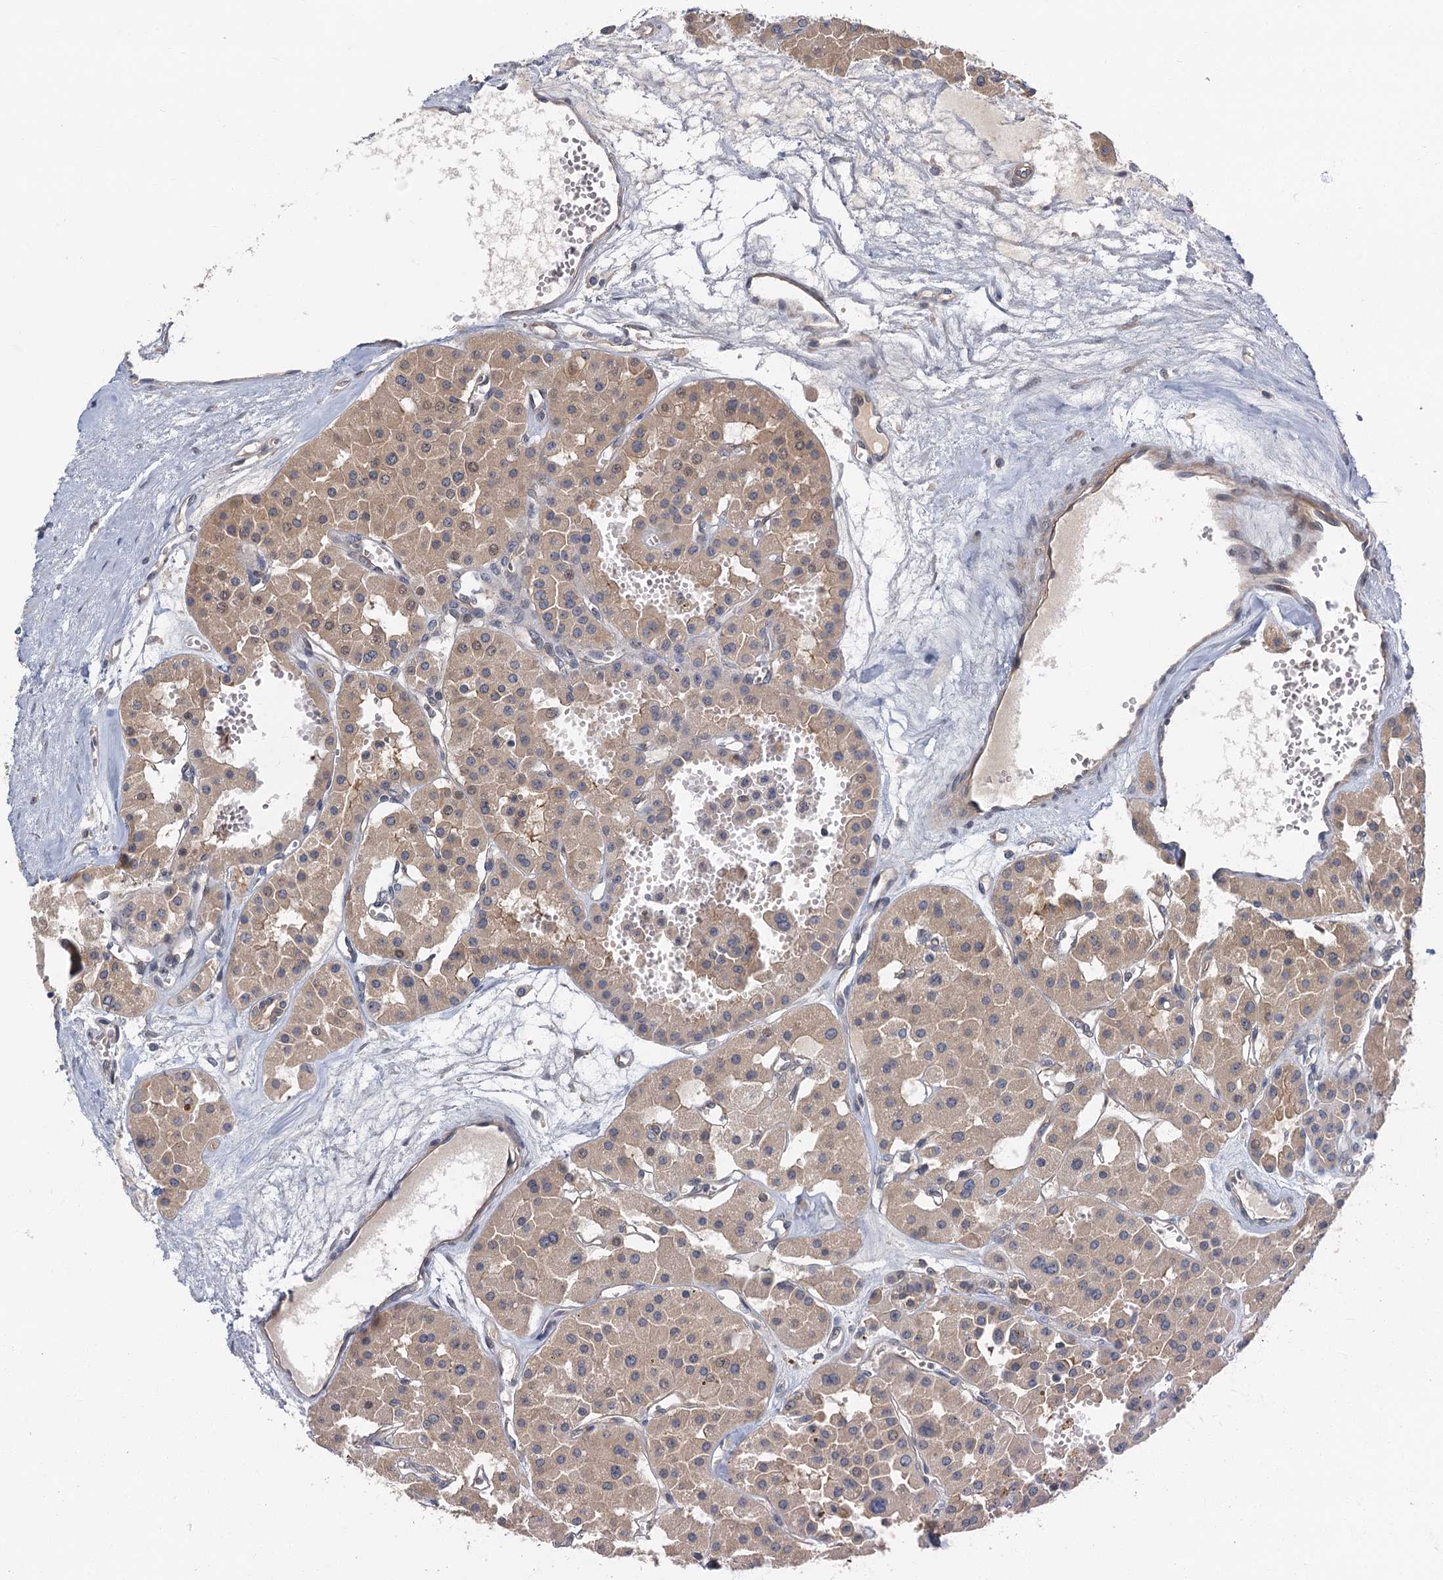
{"staining": {"intensity": "weak", "quantity": ">75%", "location": "cytoplasmic/membranous"}, "tissue": "renal cancer", "cell_type": "Tumor cells", "image_type": "cancer", "snomed": [{"axis": "morphology", "description": "Carcinoma, NOS"}, {"axis": "topography", "description": "Kidney"}], "caption": "A low amount of weak cytoplasmic/membranous expression is identified in about >75% of tumor cells in renal cancer tissue.", "gene": "CKAP2L", "patient": {"sex": "female", "age": 75}}